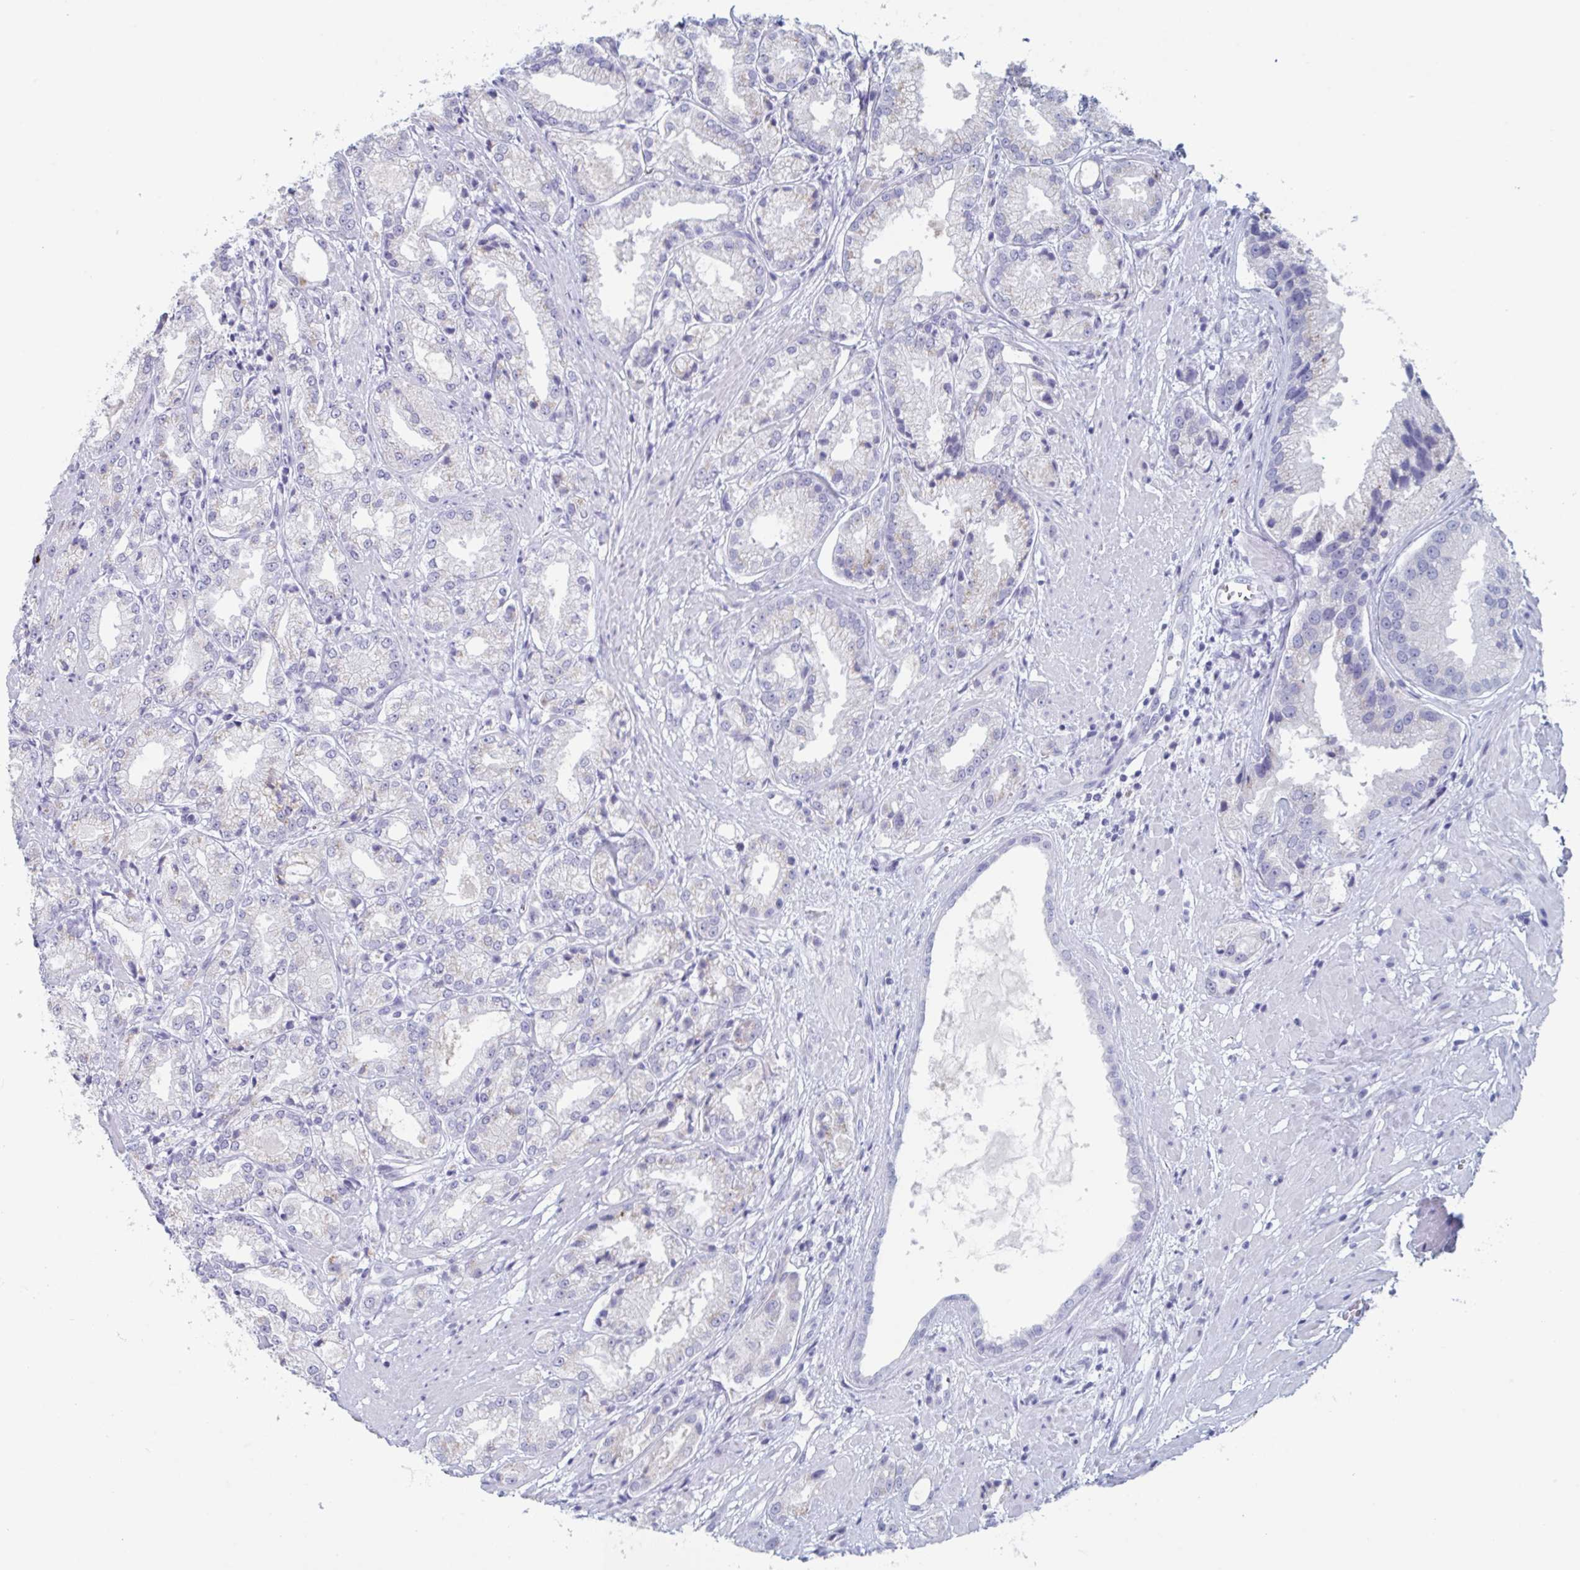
{"staining": {"intensity": "moderate", "quantity": "<25%", "location": "cytoplasmic/membranous"}, "tissue": "prostate cancer", "cell_type": "Tumor cells", "image_type": "cancer", "snomed": [{"axis": "morphology", "description": "Adenocarcinoma, High grade"}, {"axis": "topography", "description": "Prostate"}], "caption": "Immunohistochemistry photomicrograph of human adenocarcinoma (high-grade) (prostate) stained for a protein (brown), which reveals low levels of moderate cytoplasmic/membranous staining in about <25% of tumor cells.", "gene": "NDUFC2", "patient": {"sex": "male", "age": 61}}